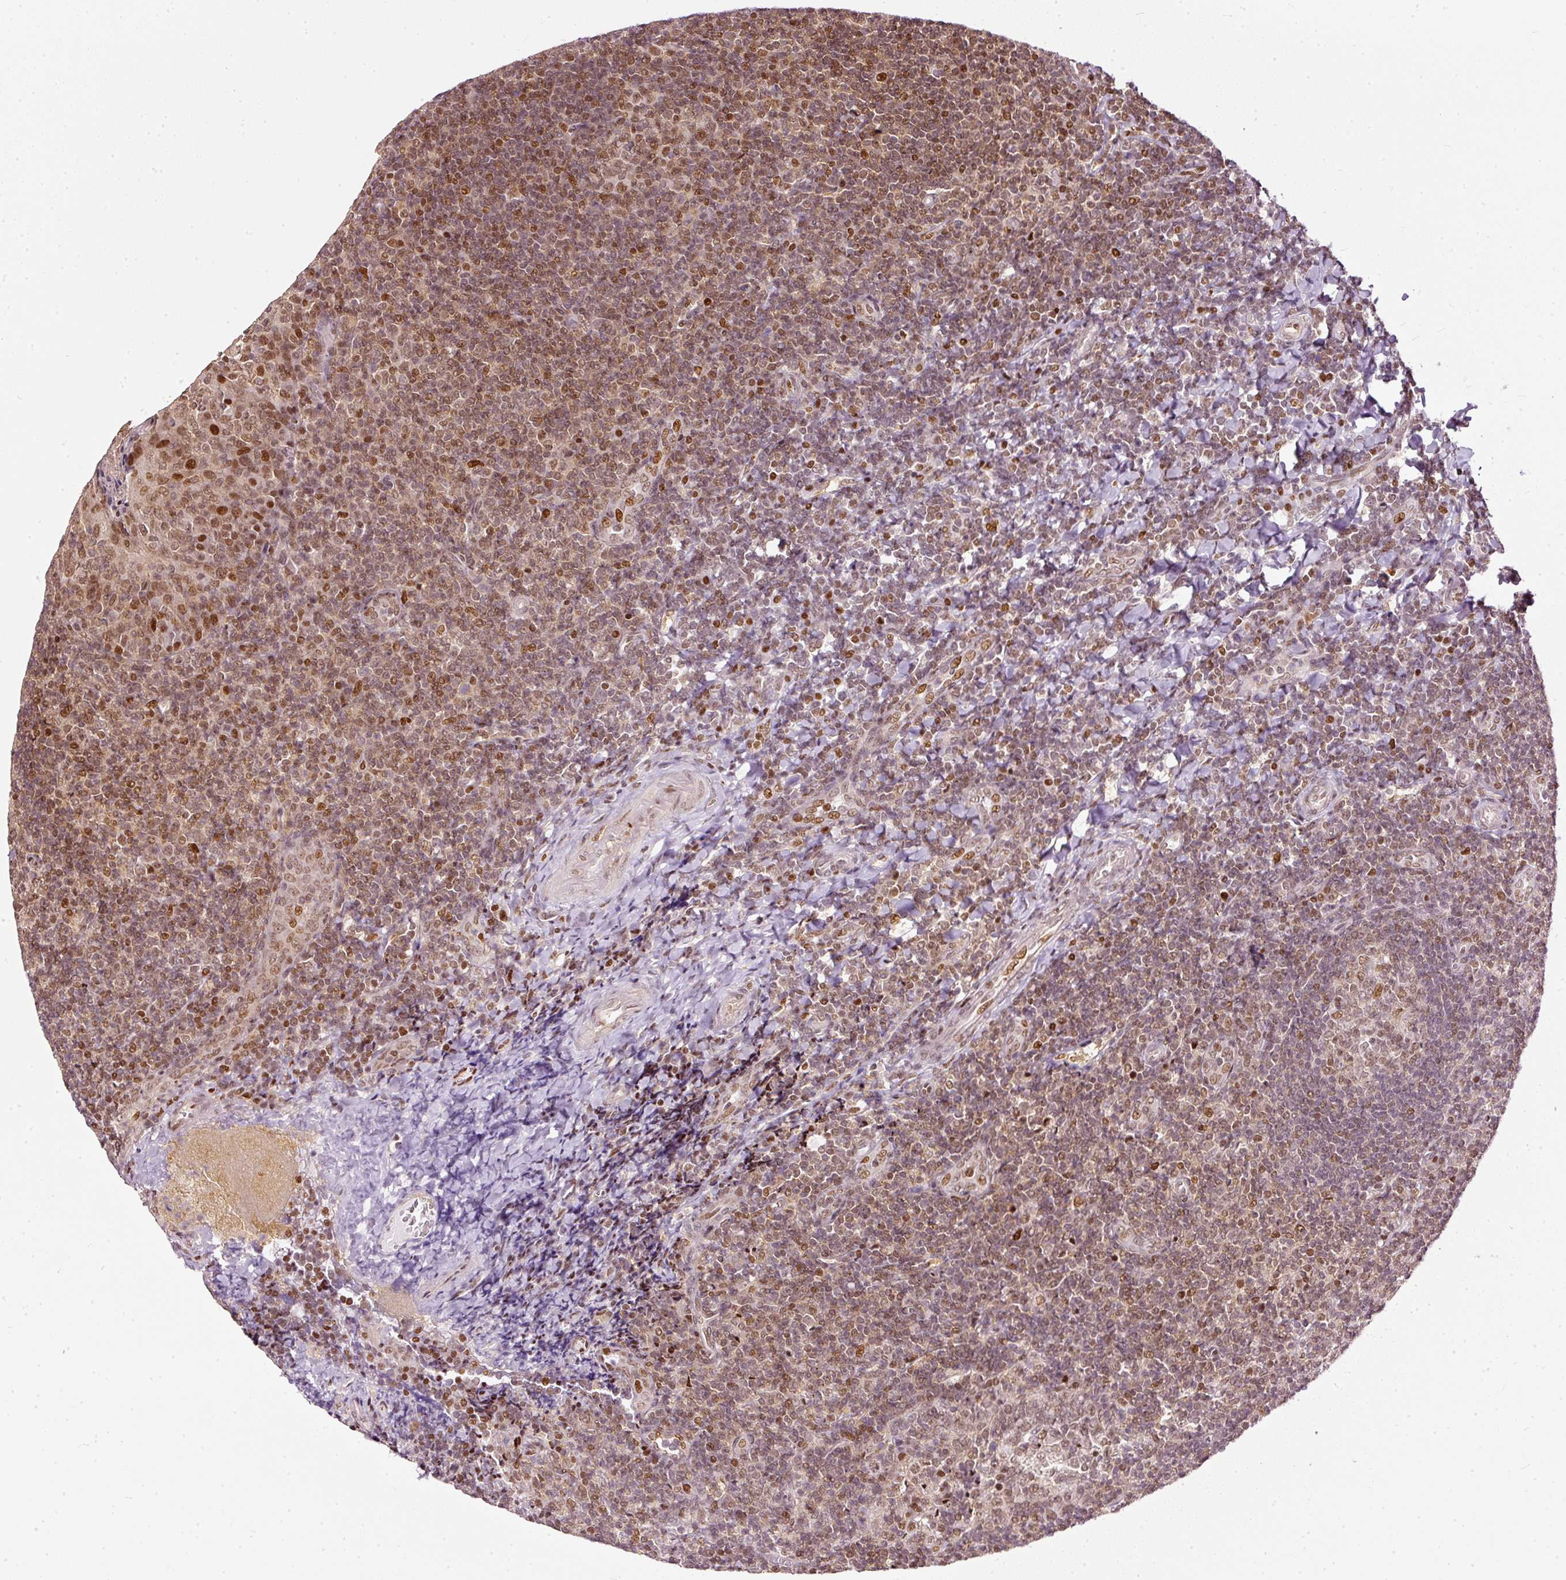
{"staining": {"intensity": "moderate", "quantity": ">75%", "location": "nuclear"}, "tissue": "tonsil", "cell_type": "Germinal center cells", "image_type": "normal", "snomed": [{"axis": "morphology", "description": "Normal tissue, NOS"}, {"axis": "topography", "description": "Tonsil"}], "caption": "Immunohistochemical staining of benign tonsil exhibits >75% levels of moderate nuclear protein expression in approximately >75% of germinal center cells. (DAB (3,3'-diaminobenzidine) IHC with brightfield microscopy, high magnification).", "gene": "ZNF778", "patient": {"sex": "male", "age": 17}}